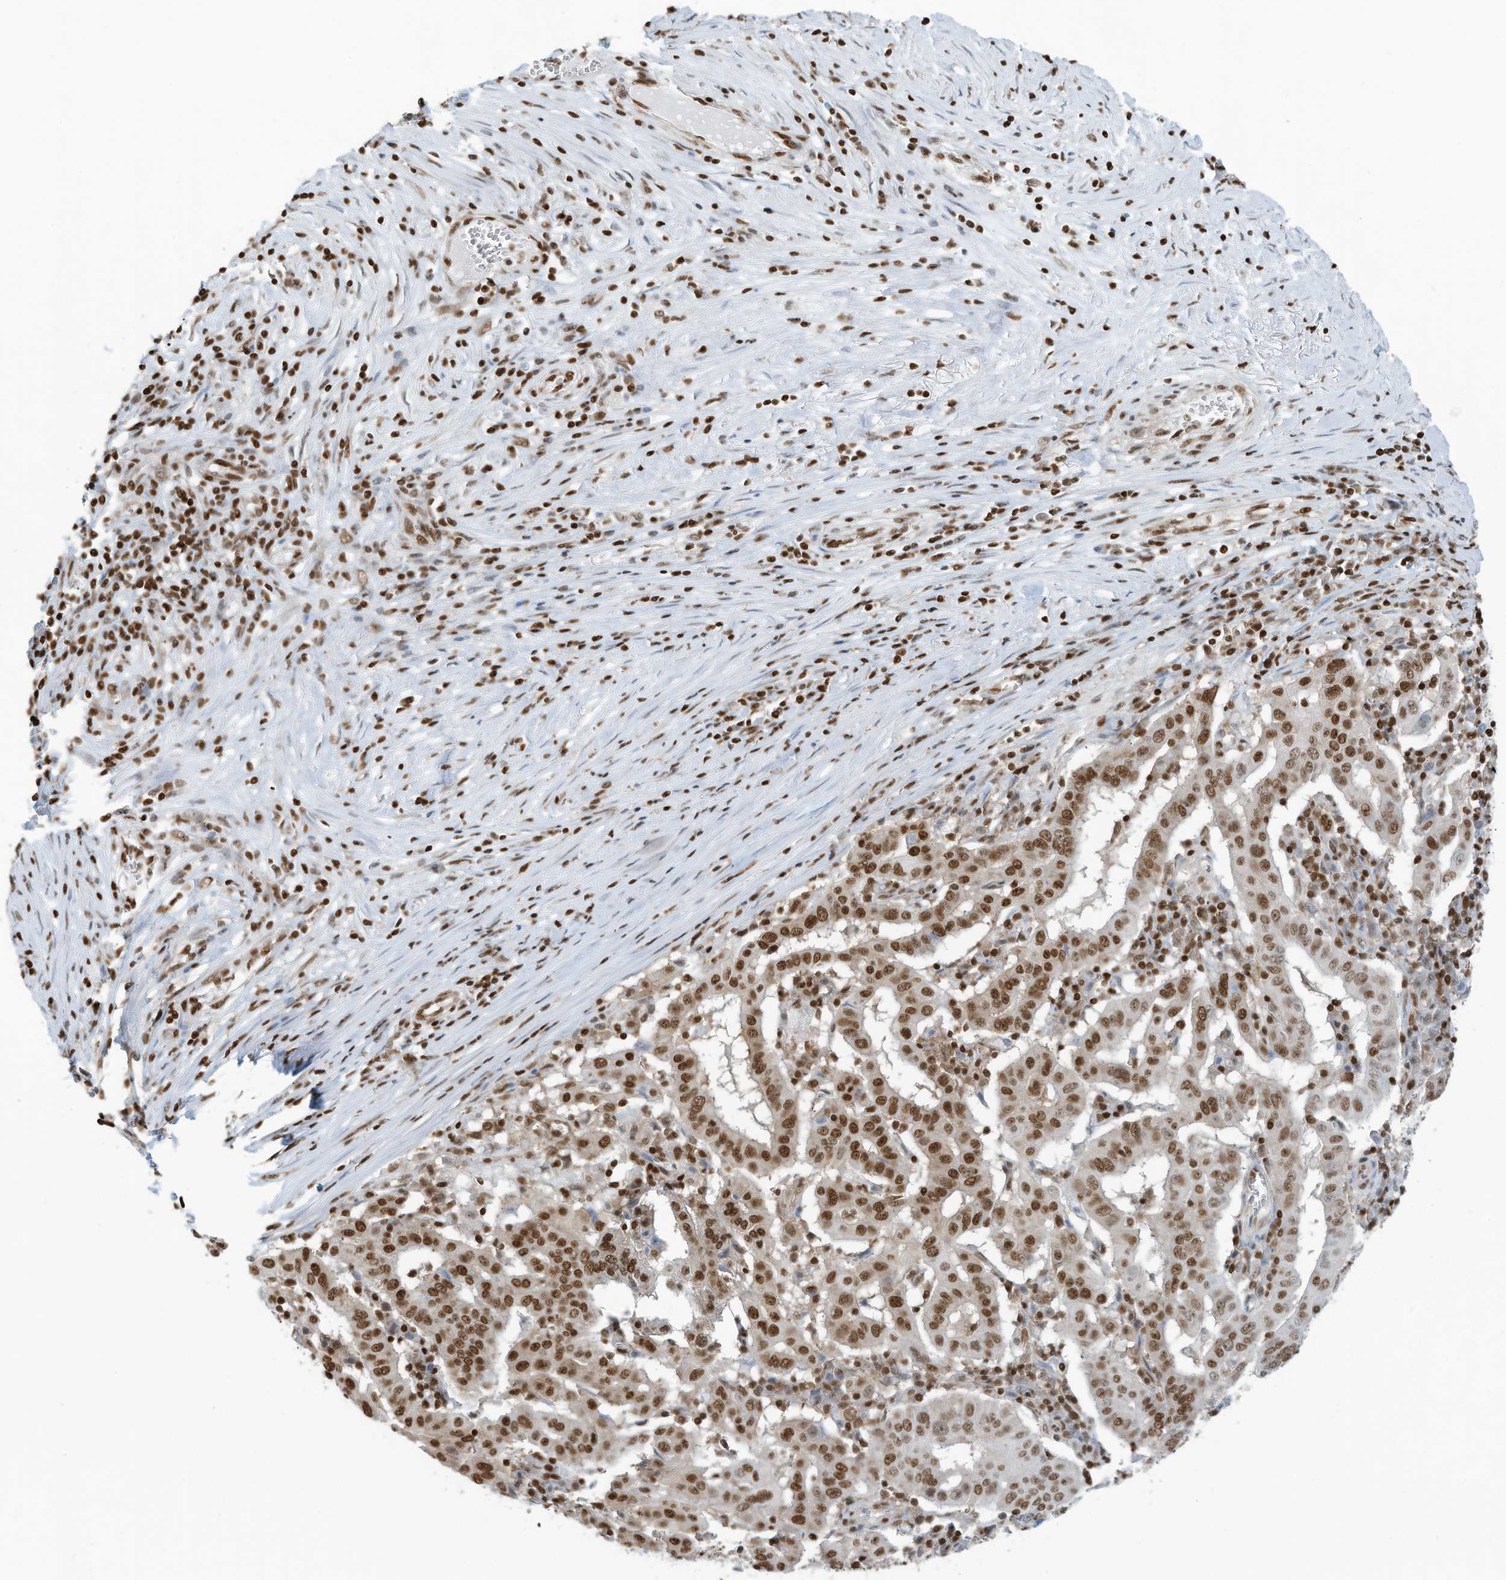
{"staining": {"intensity": "moderate", "quantity": ">75%", "location": "nuclear"}, "tissue": "pancreatic cancer", "cell_type": "Tumor cells", "image_type": "cancer", "snomed": [{"axis": "morphology", "description": "Adenocarcinoma, NOS"}, {"axis": "topography", "description": "Pancreas"}], "caption": "The image reveals a brown stain indicating the presence of a protein in the nuclear of tumor cells in adenocarcinoma (pancreatic).", "gene": "SARNP", "patient": {"sex": "male", "age": 63}}